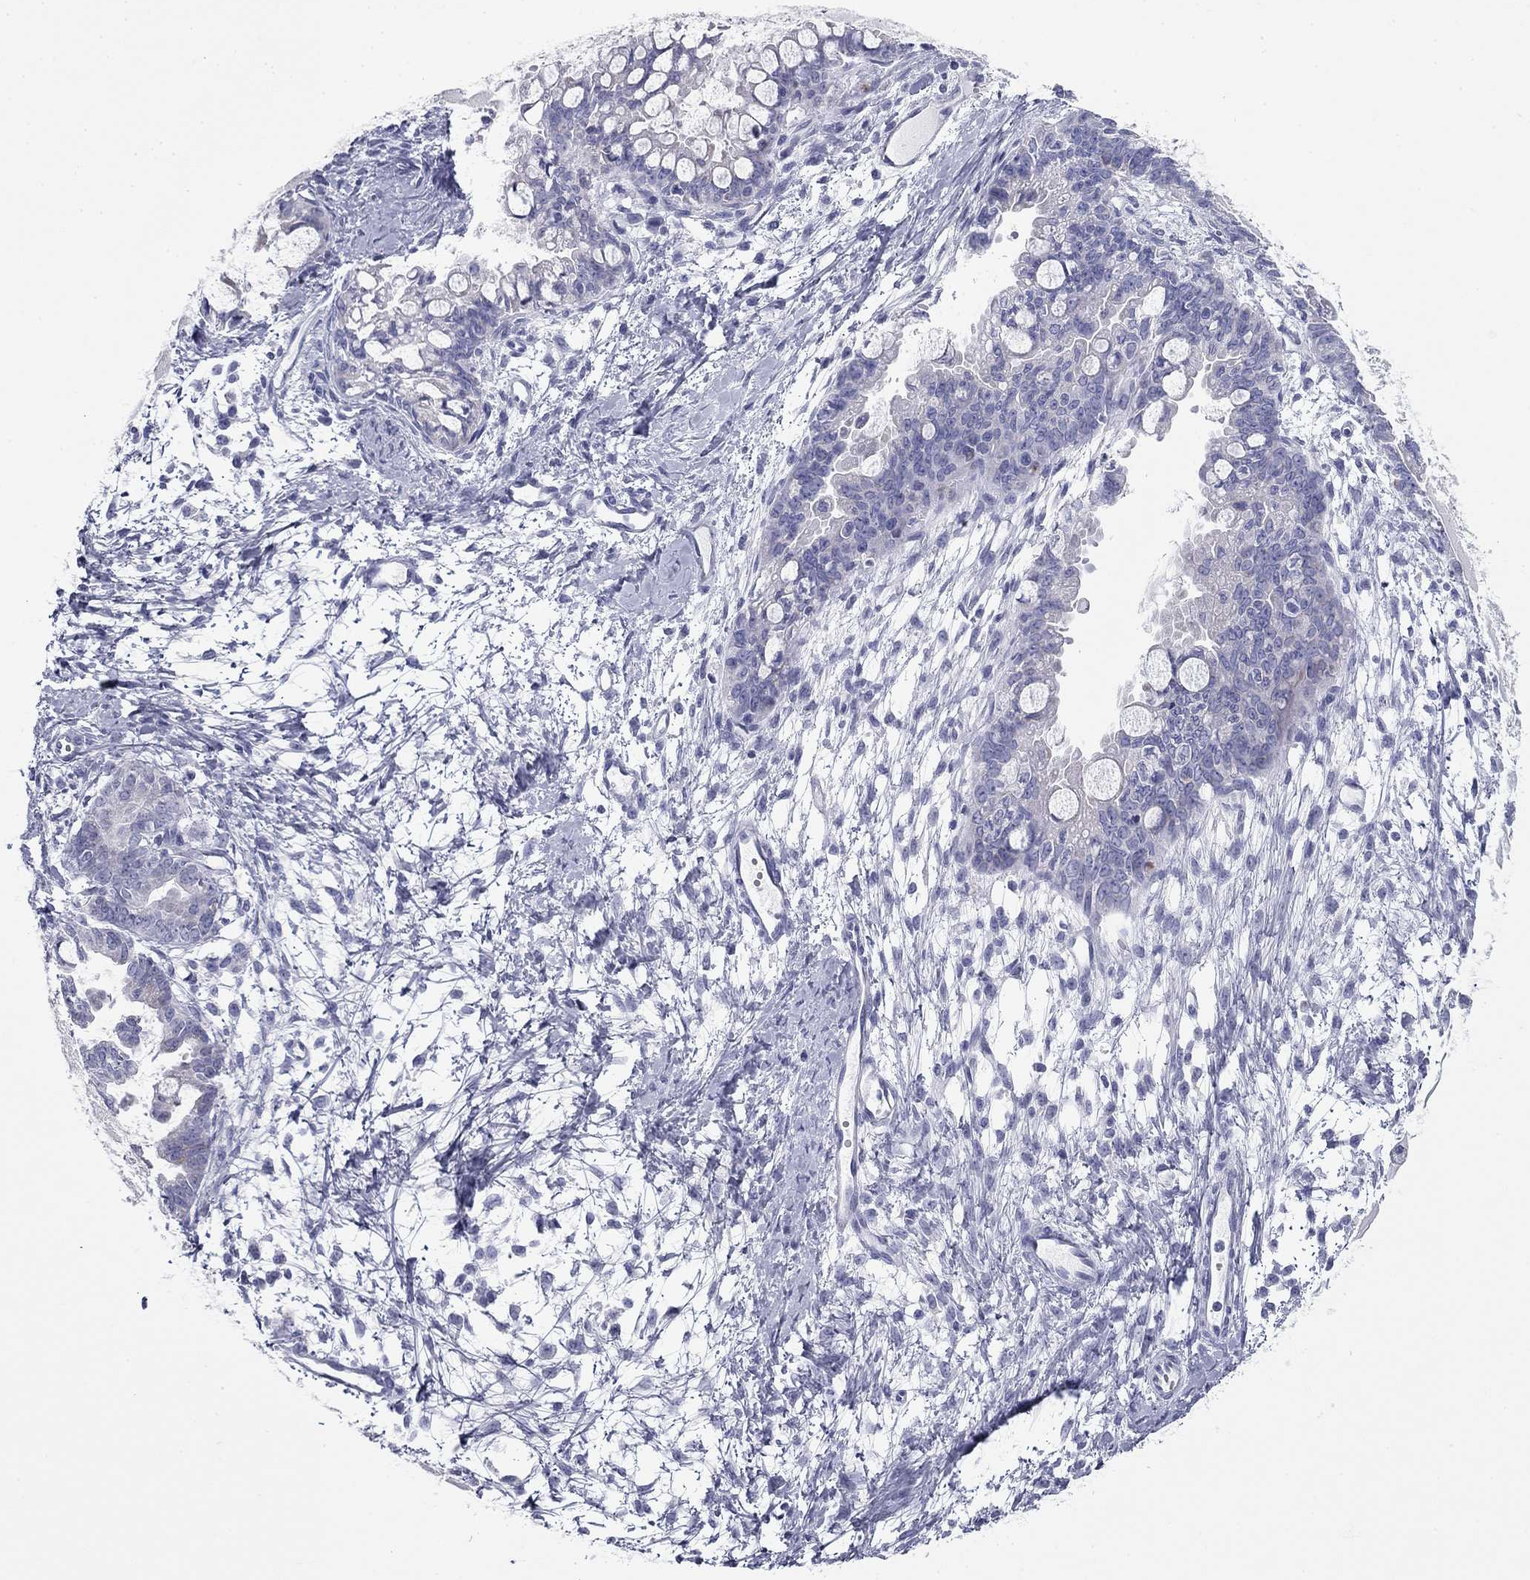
{"staining": {"intensity": "negative", "quantity": "none", "location": "none"}, "tissue": "ovarian cancer", "cell_type": "Tumor cells", "image_type": "cancer", "snomed": [{"axis": "morphology", "description": "Cystadenocarcinoma, mucinous, NOS"}, {"axis": "topography", "description": "Ovary"}], "caption": "Protein analysis of ovarian cancer (mucinous cystadenocarcinoma) reveals no significant staining in tumor cells.", "gene": "ZP2", "patient": {"sex": "female", "age": 63}}